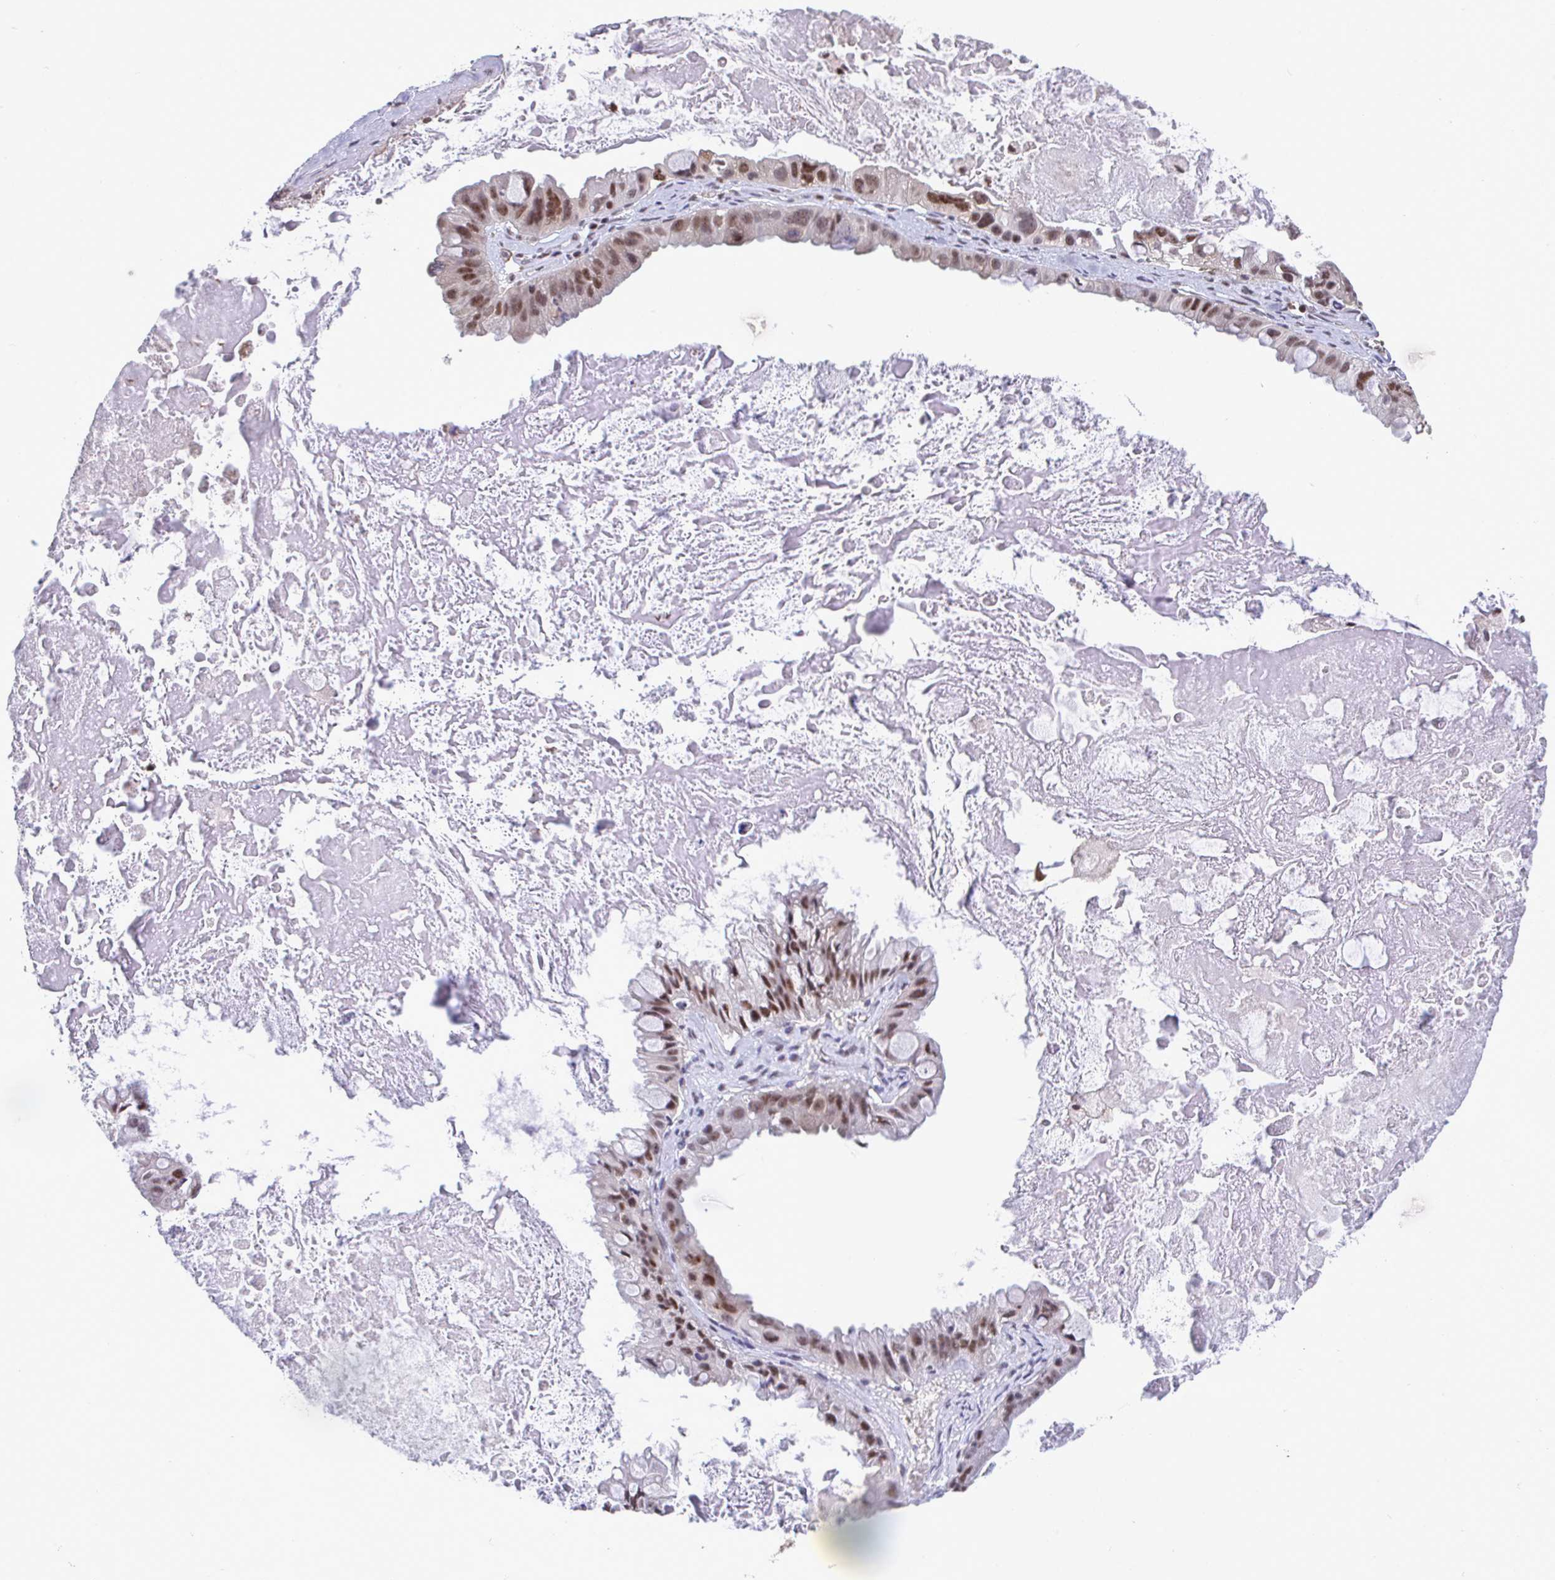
{"staining": {"intensity": "moderate", "quantity": ">75%", "location": "nuclear"}, "tissue": "ovarian cancer", "cell_type": "Tumor cells", "image_type": "cancer", "snomed": [{"axis": "morphology", "description": "Cystadenocarcinoma, mucinous, NOS"}, {"axis": "topography", "description": "Ovary"}], "caption": "About >75% of tumor cells in human ovarian cancer (mucinous cystadenocarcinoma) exhibit moderate nuclear protein staining as visualized by brown immunohistochemical staining.", "gene": "OR6K3", "patient": {"sex": "female", "age": 61}}